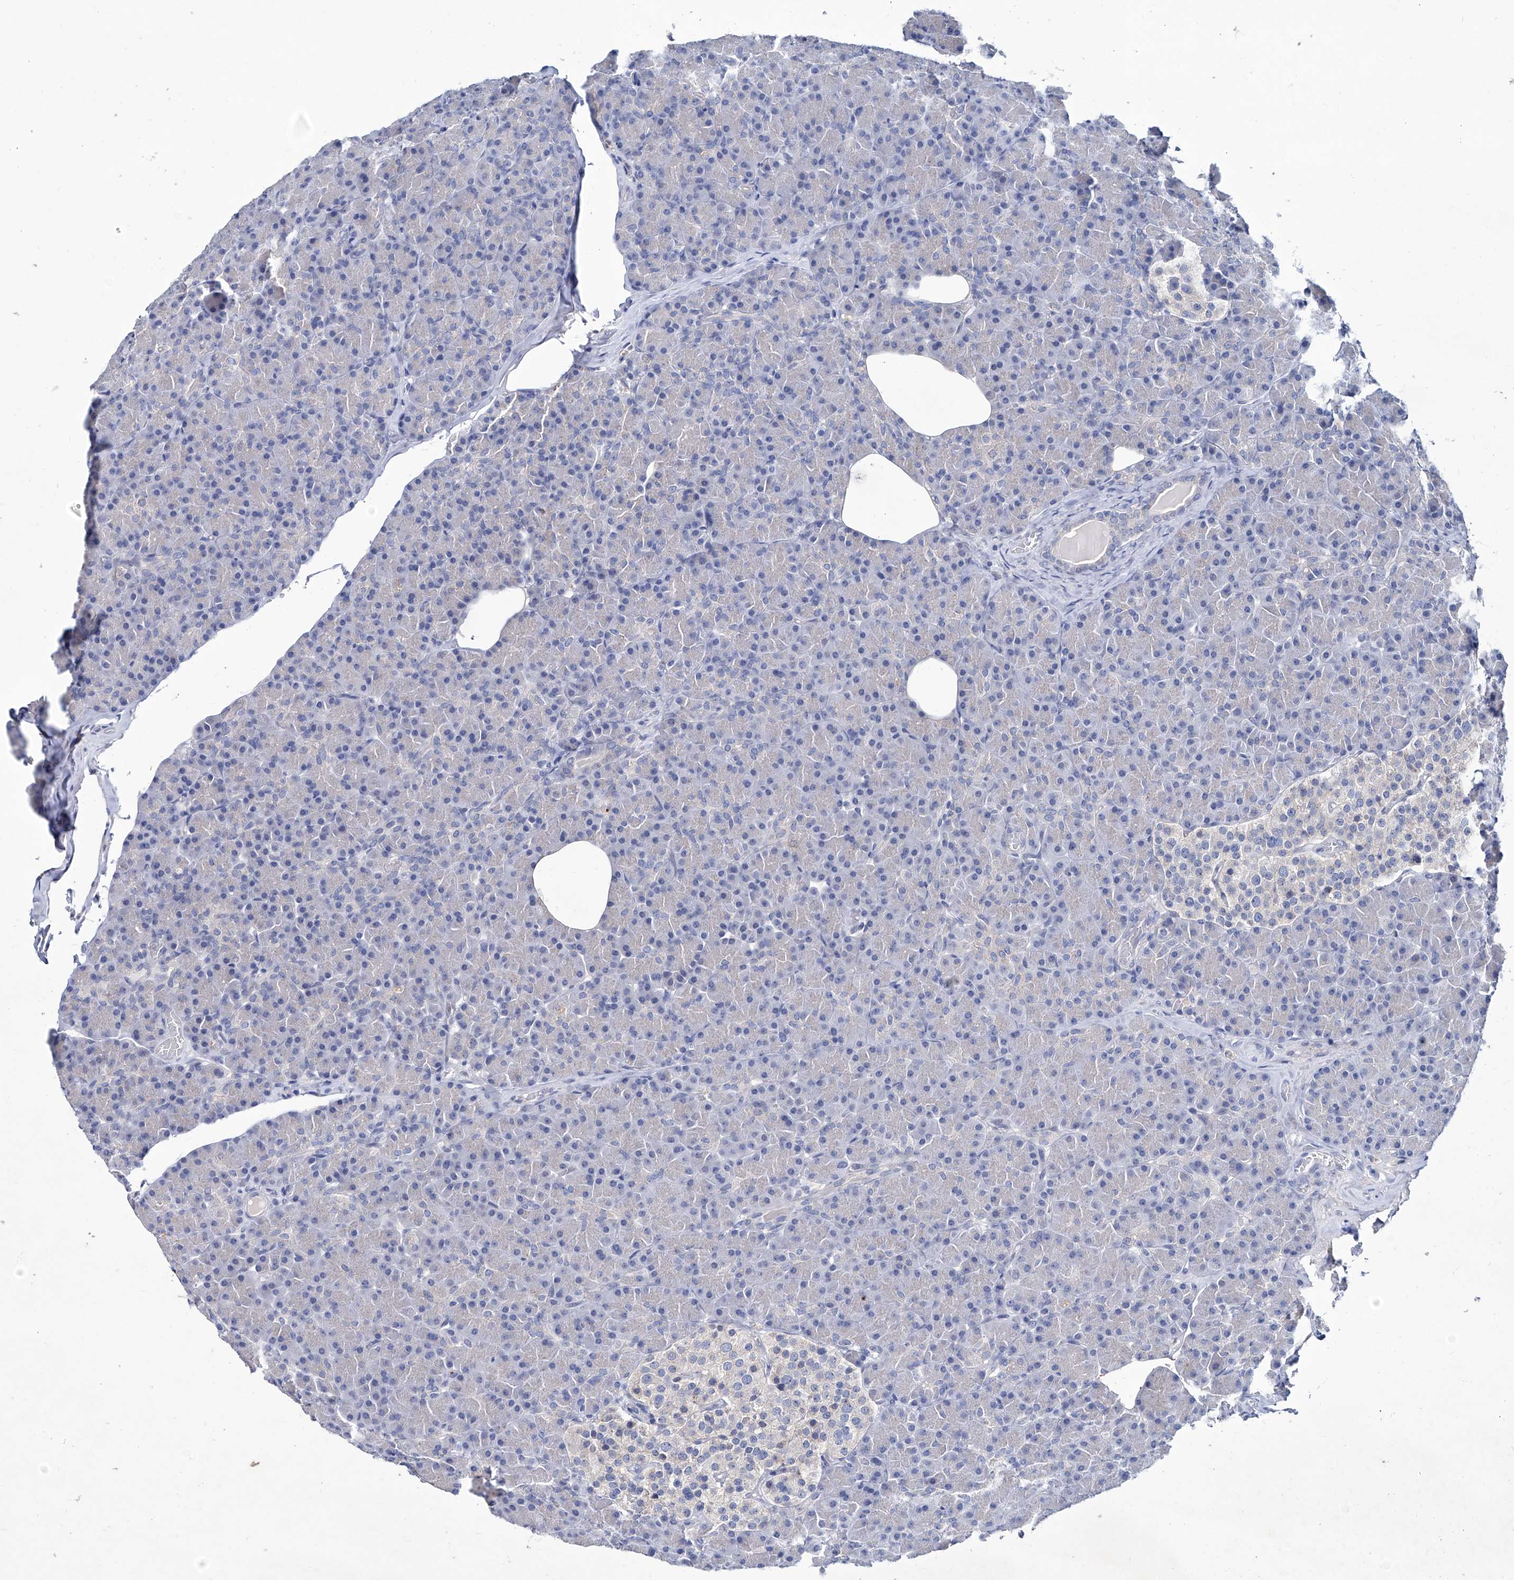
{"staining": {"intensity": "negative", "quantity": "none", "location": "none"}, "tissue": "pancreas", "cell_type": "Exocrine glandular cells", "image_type": "normal", "snomed": [{"axis": "morphology", "description": "Normal tissue, NOS"}, {"axis": "topography", "description": "Pancreas"}], "caption": "This is an IHC micrograph of unremarkable pancreas. There is no expression in exocrine glandular cells.", "gene": "KLHL17", "patient": {"sex": "female", "age": 43}}